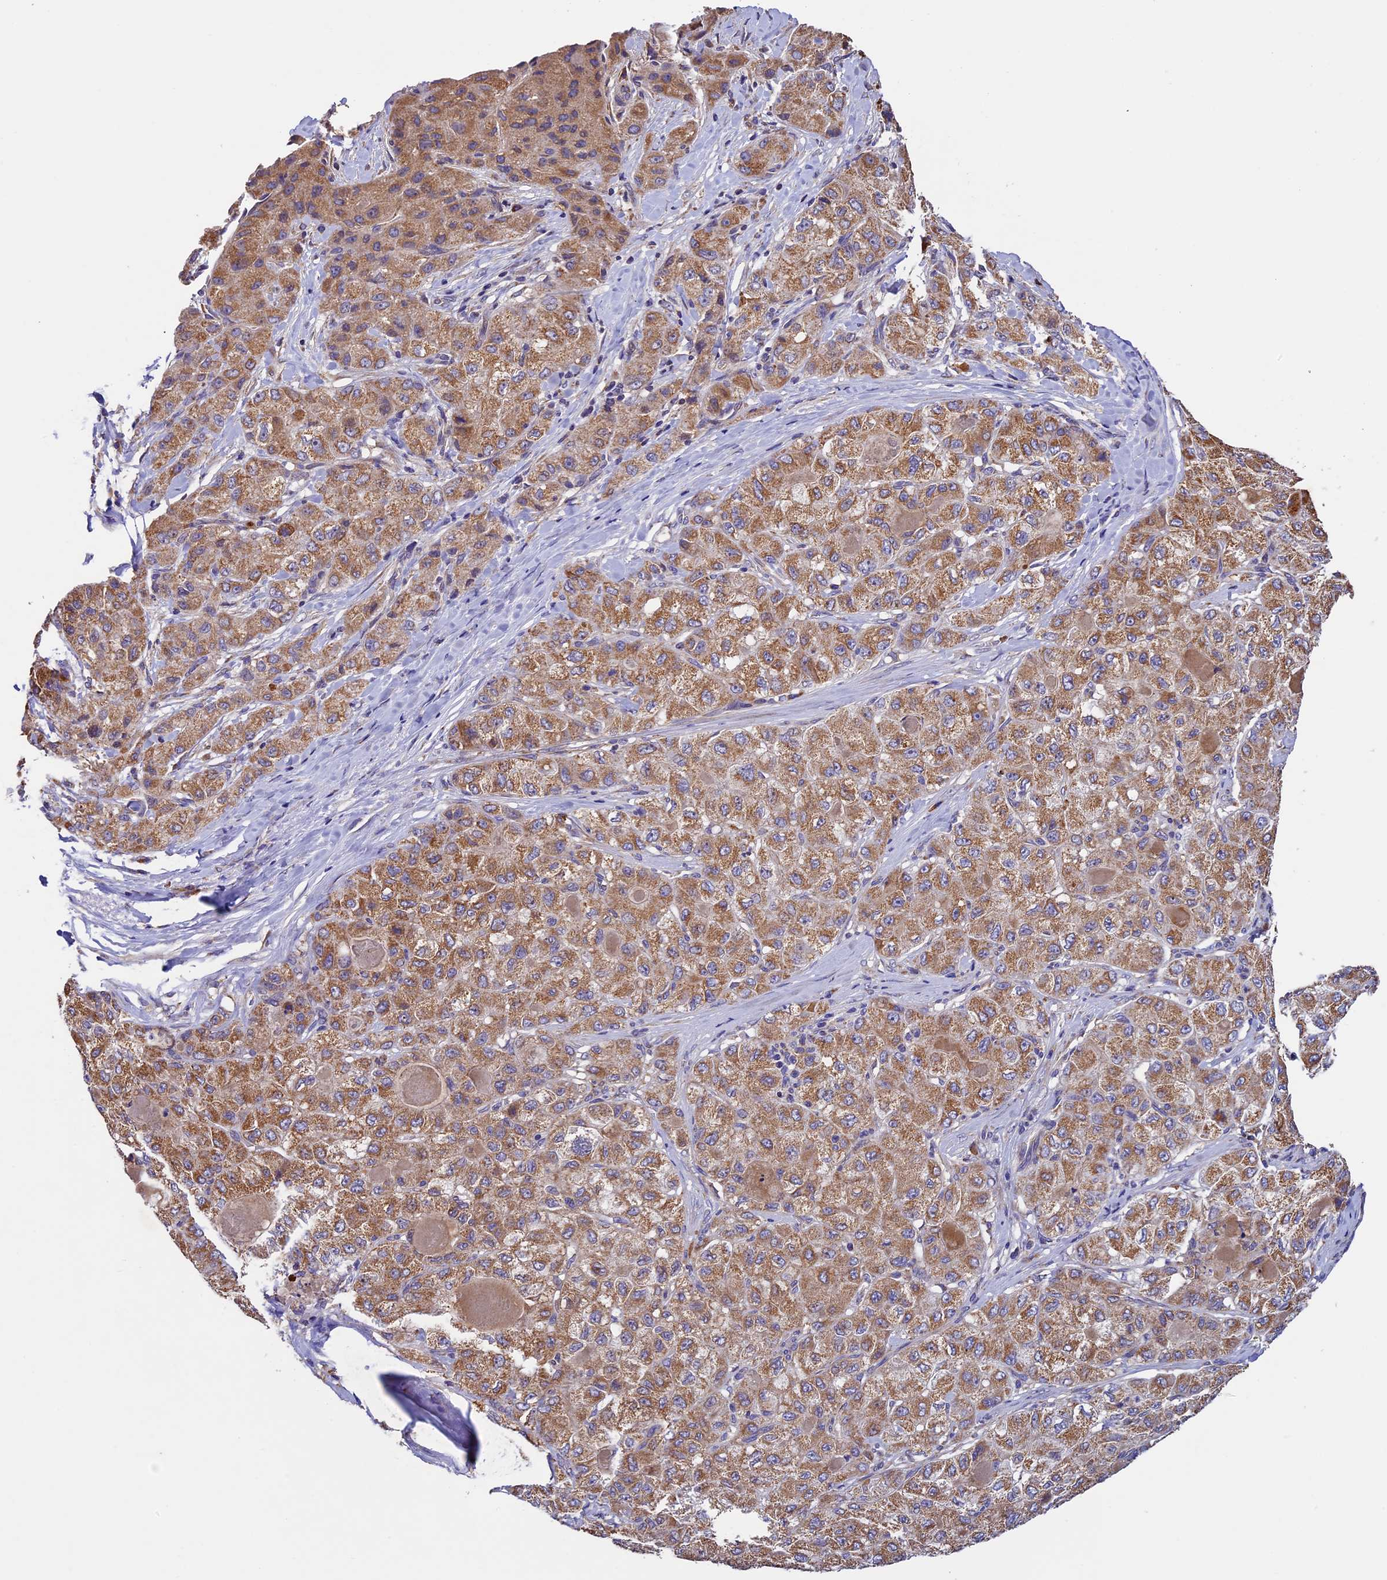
{"staining": {"intensity": "moderate", "quantity": ">75%", "location": "cytoplasmic/membranous"}, "tissue": "liver cancer", "cell_type": "Tumor cells", "image_type": "cancer", "snomed": [{"axis": "morphology", "description": "Carcinoma, Hepatocellular, NOS"}, {"axis": "topography", "description": "Liver"}], "caption": "Protein expression analysis of liver cancer (hepatocellular carcinoma) demonstrates moderate cytoplasmic/membranous positivity in approximately >75% of tumor cells. Nuclei are stained in blue.", "gene": "OCEL1", "patient": {"sex": "male", "age": 80}}